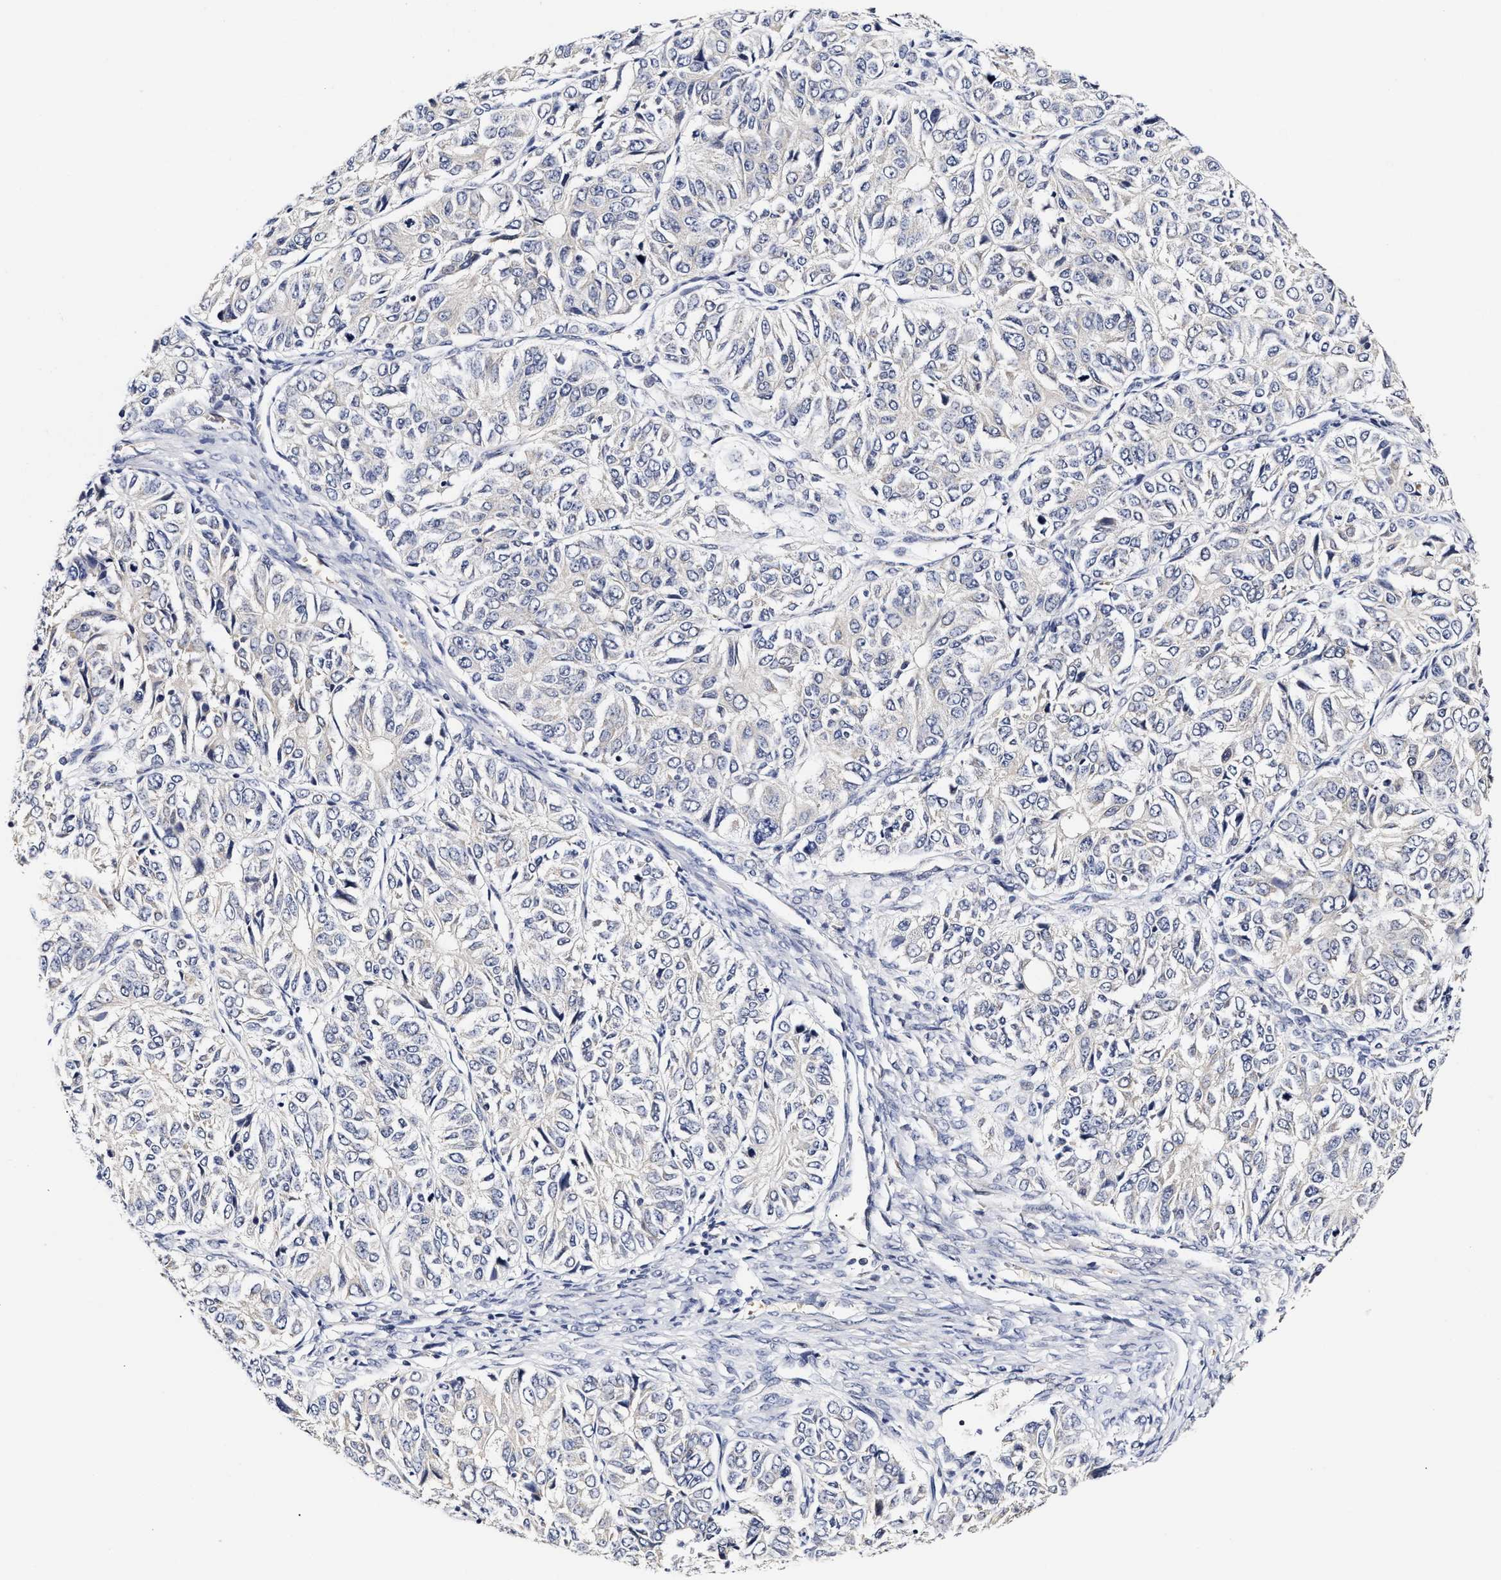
{"staining": {"intensity": "negative", "quantity": "none", "location": "none"}, "tissue": "ovarian cancer", "cell_type": "Tumor cells", "image_type": "cancer", "snomed": [{"axis": "morphology", "description": "Carcinoma, endometroid"}, {"axis": "topography", "description": "Ovary"}], "caption": "Ovarian endometroid carcinoma was stained to show a protein in brown. There is no significant positivity in tumor cells. The staining is performed using DAB brown chromogen with nuclei counter-stained in using hematoxylin.", "gene": "RINT1", "patient": {"sex": "female", "age": 51}}